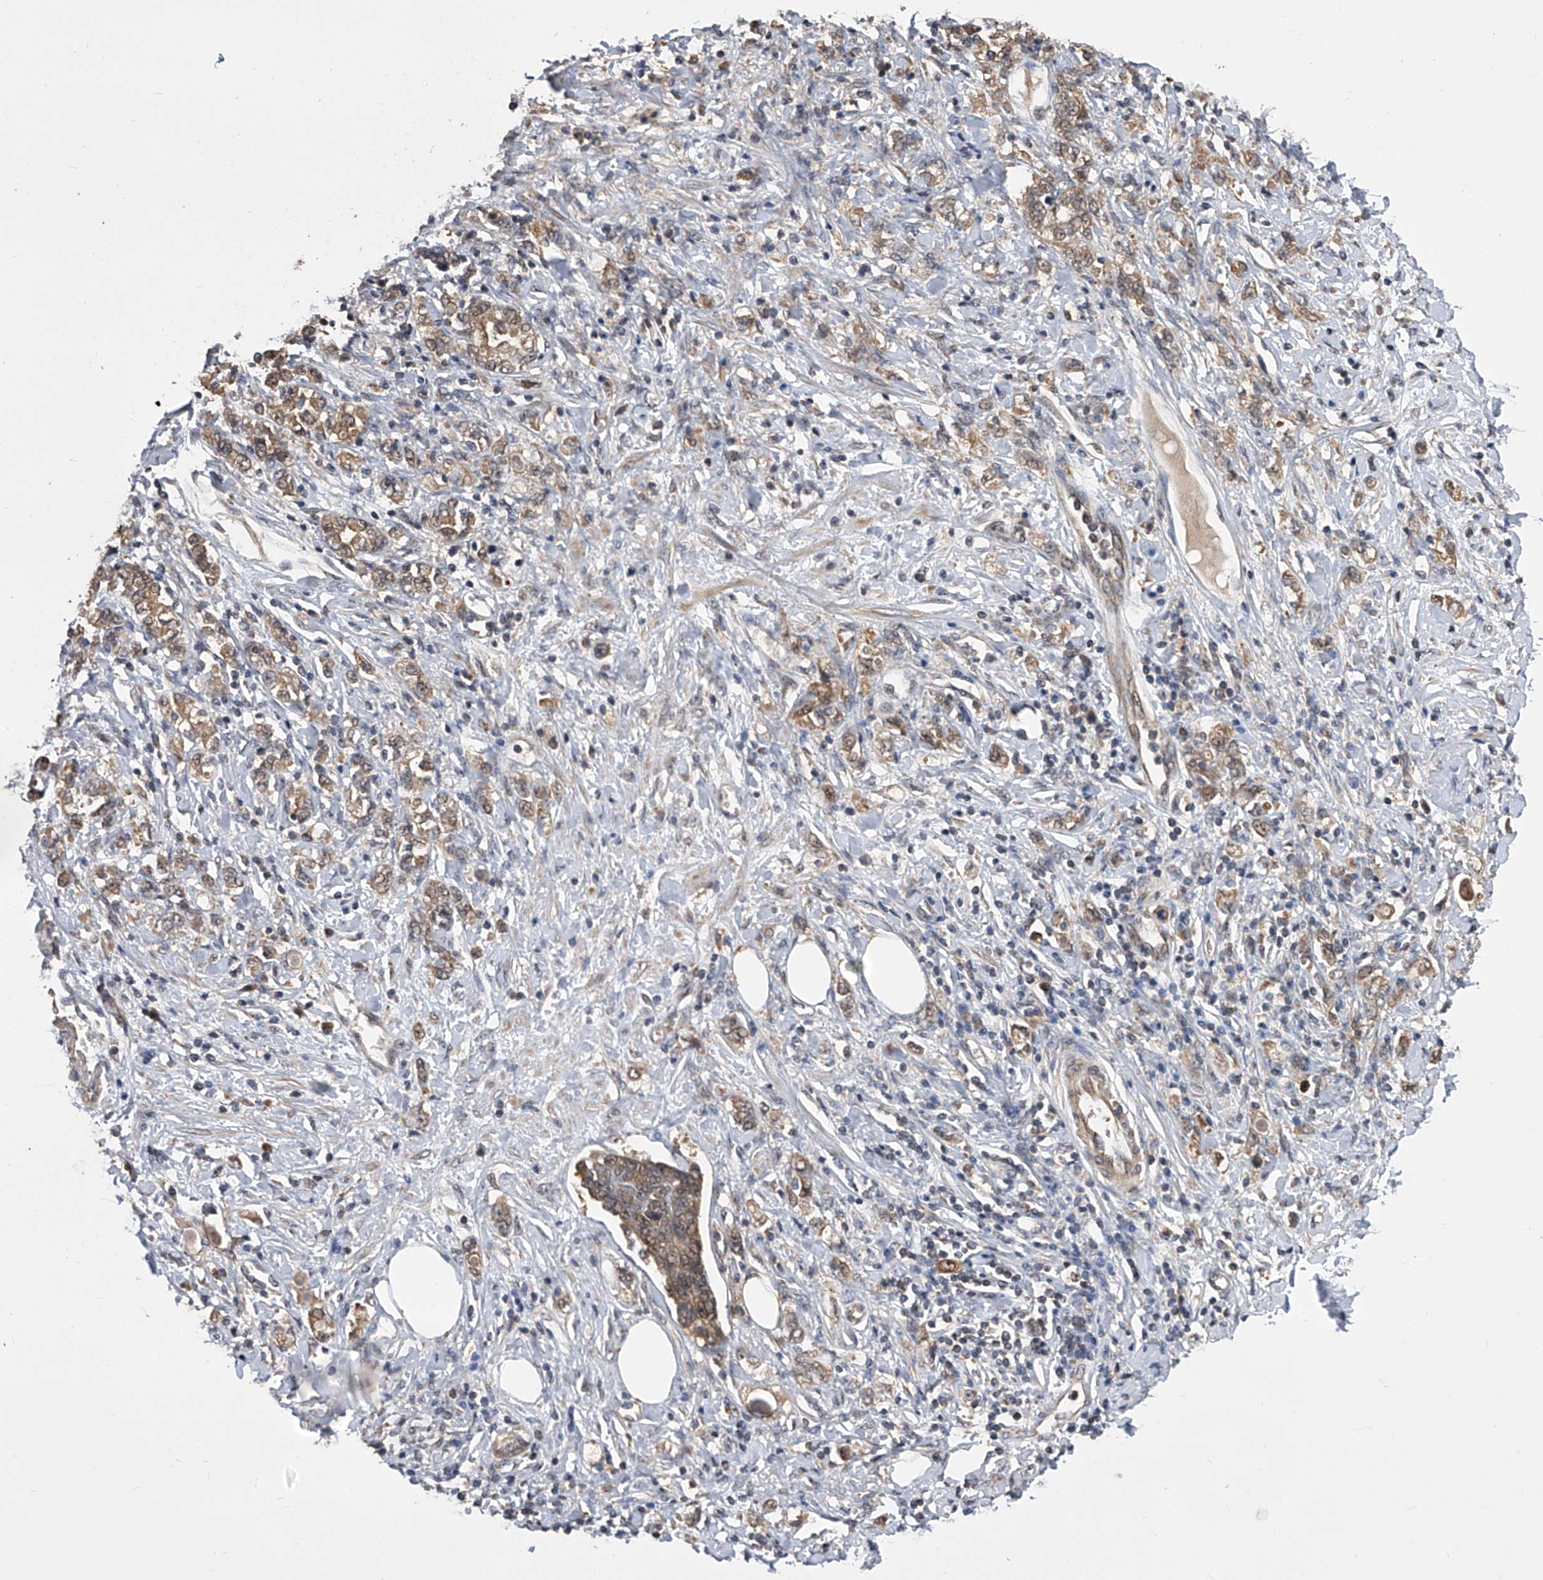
{"staining": {"intensity": "moderate", "quantity": ">75%", "location": "cytoplasmic/membranous,nuclear"}, "tissue": "stomach cancer", "cell_type": "Tumor cells", "image_type": "cancer", "snomed": [{"axis": "morphology", "description": "Adenocarcinoma, NOS"}, {"axis": "topography", "description": "Stomach"}], "caption": "Stomach cancer (adenocarcinoma) stained for a protein demonstrates moderate cytoplasmic/membranous and nuclear positivity in tumor cells.", "gene": "GMDS", "patient": {"sex": "female", "age": 76}}